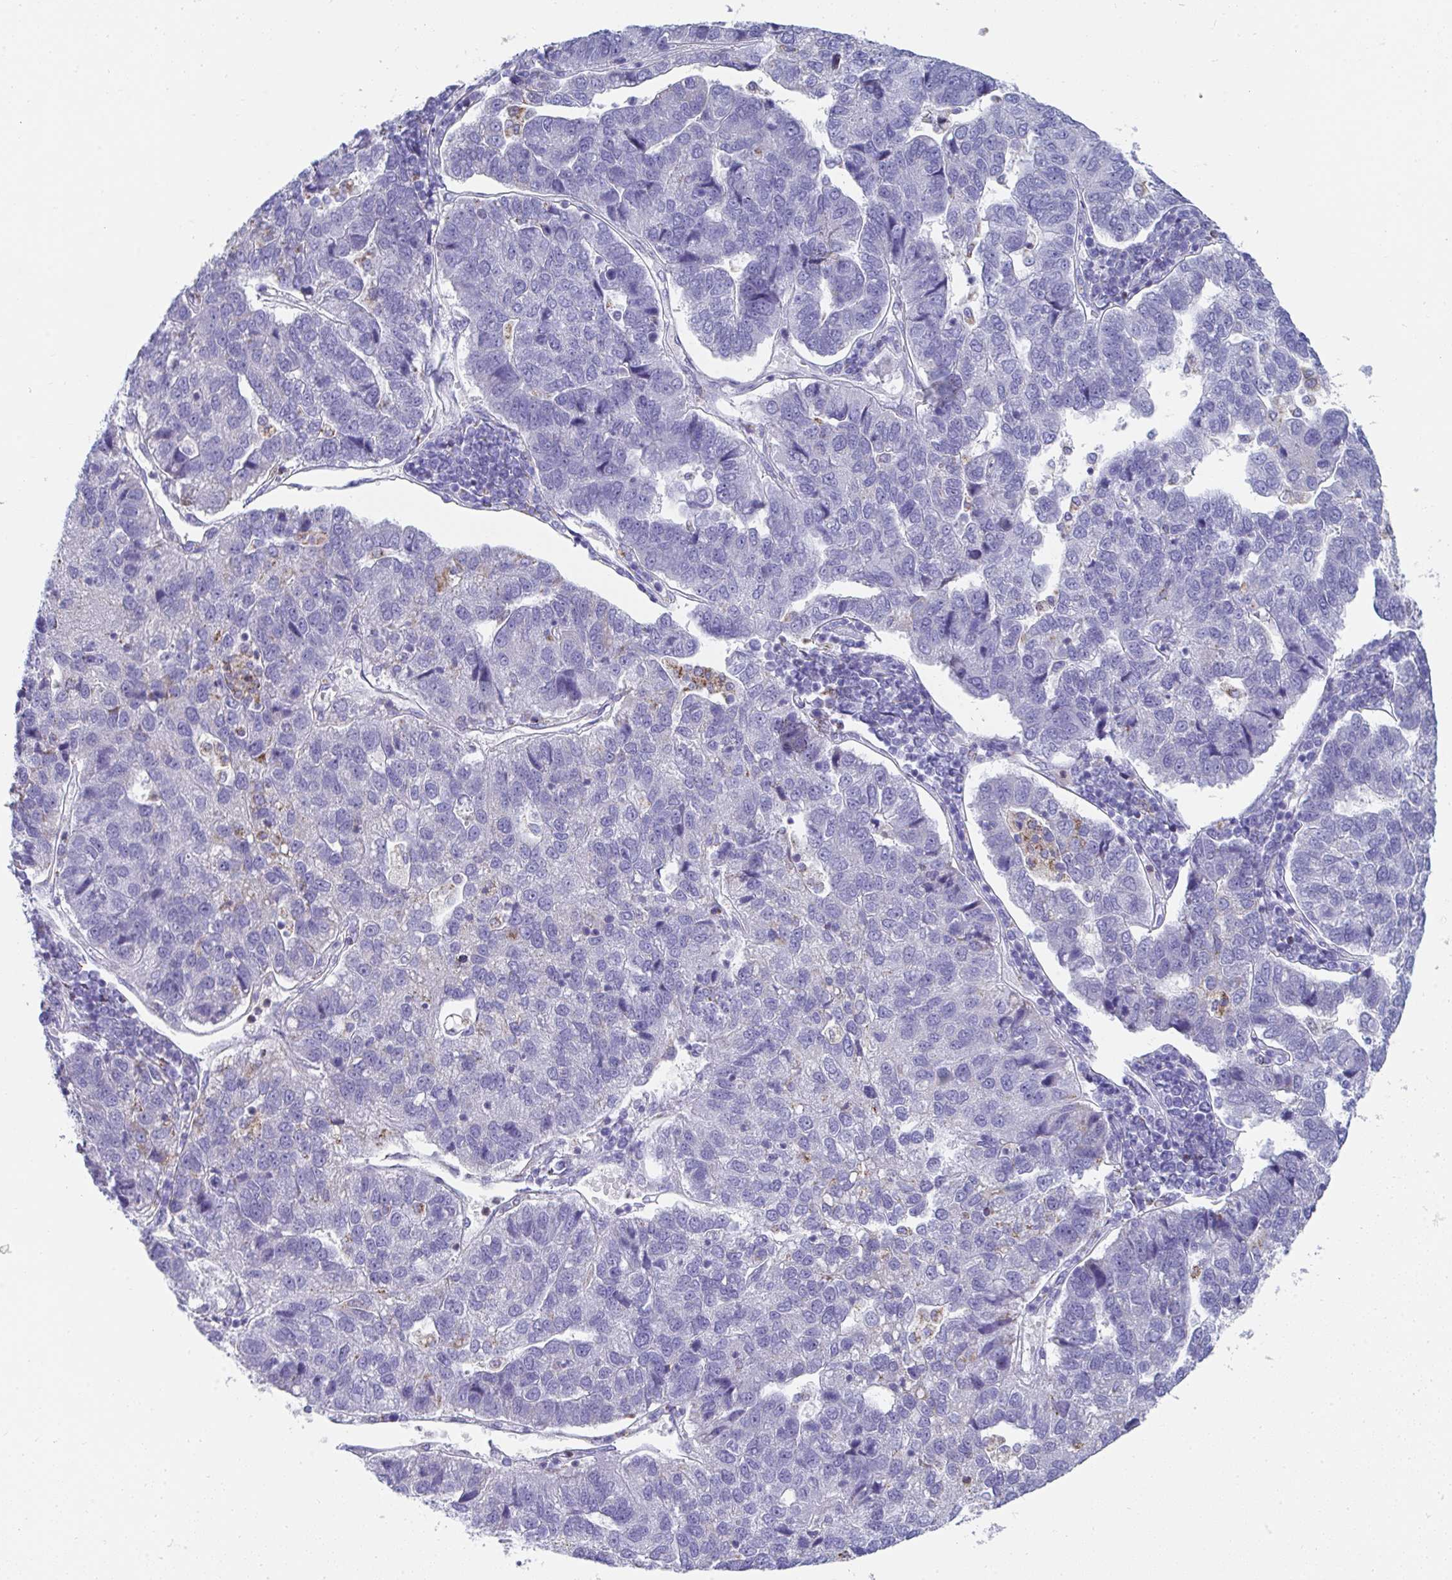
{"staining": {"intensity": "negative", "quantity": "none", "location": "none"}, "tissue": "pancreatic cancer", "cell_type": "Tumor cells", "image_type": "cancer", "snomed": [{"axis": "morphology", "description": "Adenocarcinoma, NOS"}, {"axis": "topography", "description": "Pancreas"}], "caption": "IHC photomicrograph of pancreatic cancer stained for a protein (brown), which reveals no expression in tumor cells. (Immunohistochemistry, brightfield microscopy, high magnification).", "gene": "MGAM2", "patient": {"sex": "female", "age": 61}}